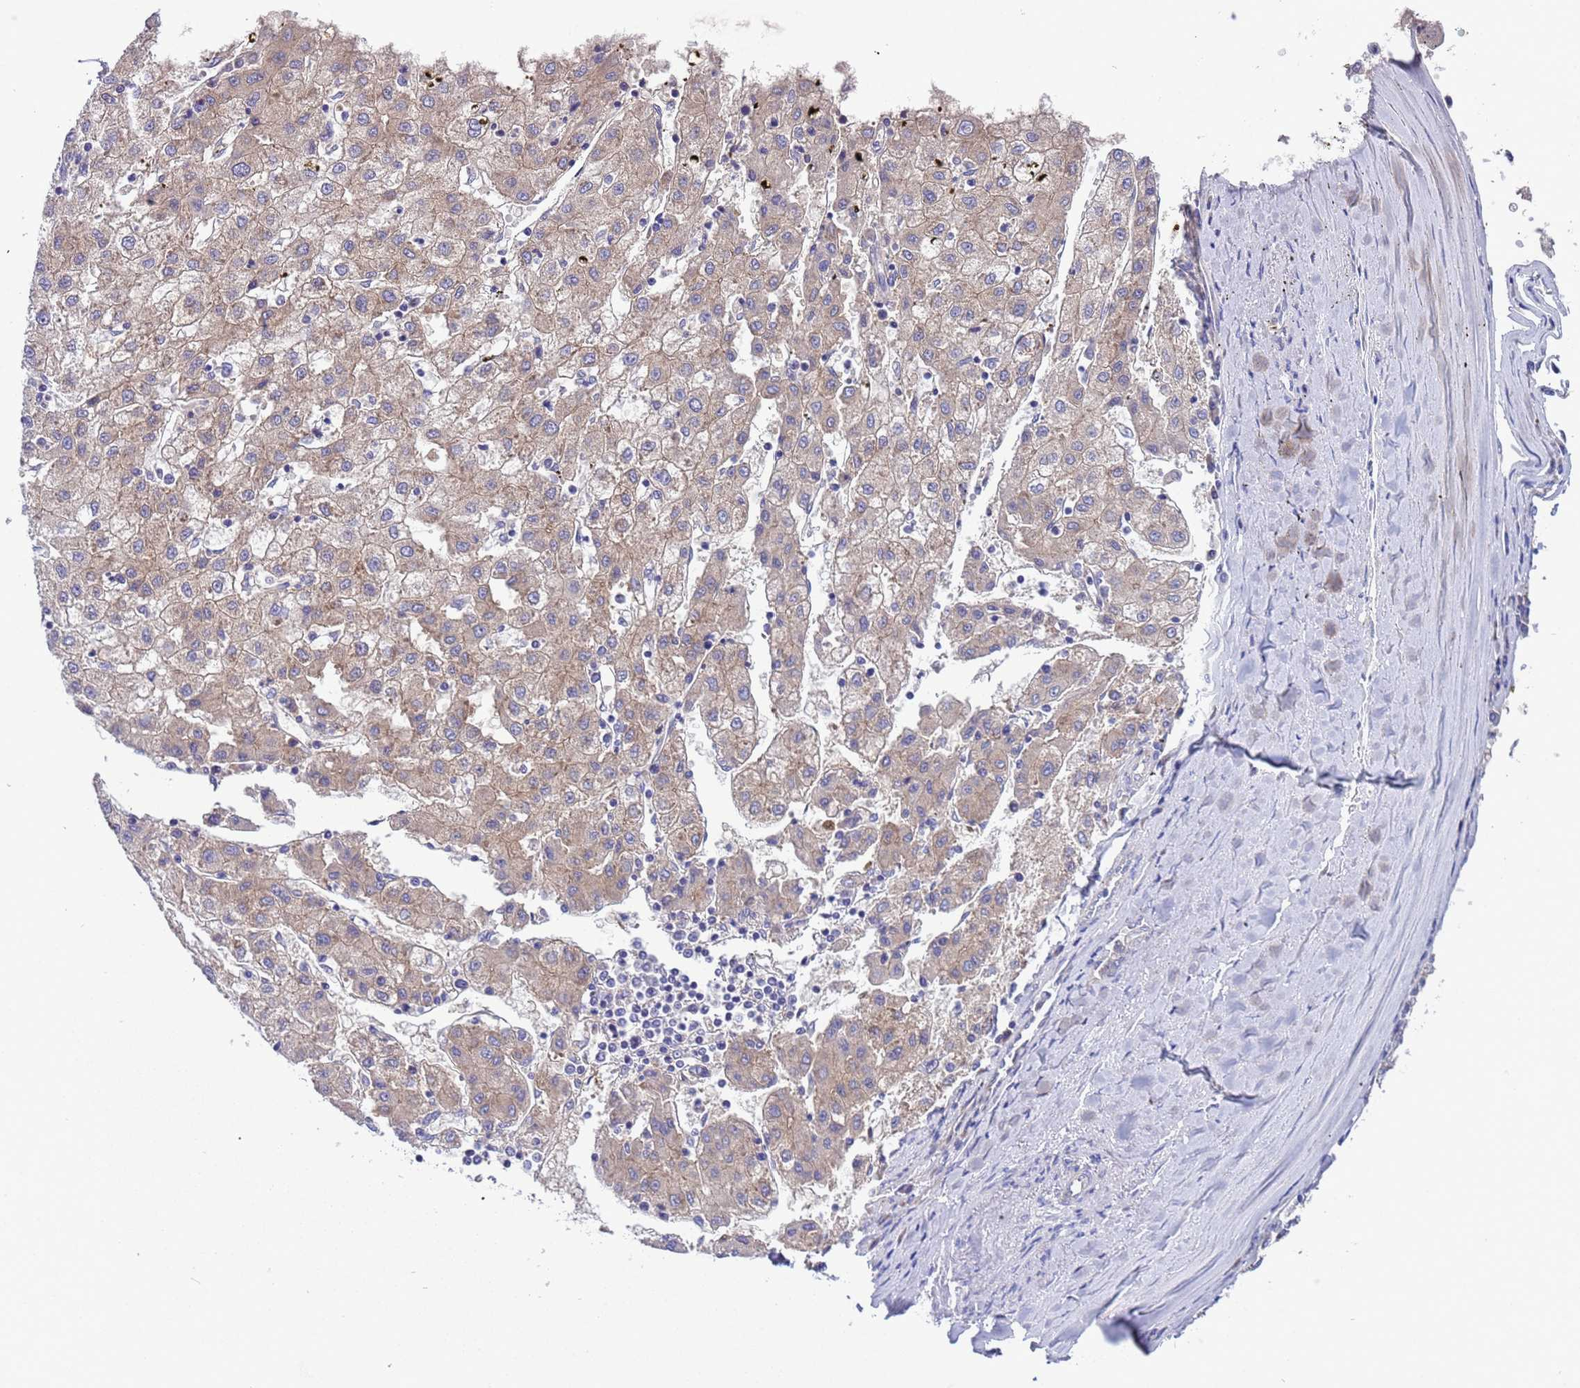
{"staining": {"intensity": "weak", "quantity": "25%-75%", "location": "cytoplasmic/membranous"}, "tissue": "liver cancer", "cell_type": "Tumor cells", "image_type": "cancer", "snomed": [{"axis": "morphology", "description": "Carcinoma, Hepatocellular, NOS"}, {"axis": "topography", "description": "Liver"}], "caption": "IHC (DAB (3,3'-diaminobenzidine)) staining of liver hepatocellular carcinoma demonstrates weak cytoplasmic/membranous protein expression in about 25%-75% of tumor cells. Immunohistochemistry (ihc) stains the protein of interest in brown and the nuclei are stained blue.", "gene": "RC3H2", "patient": {"sex": "male", "age": 72}}